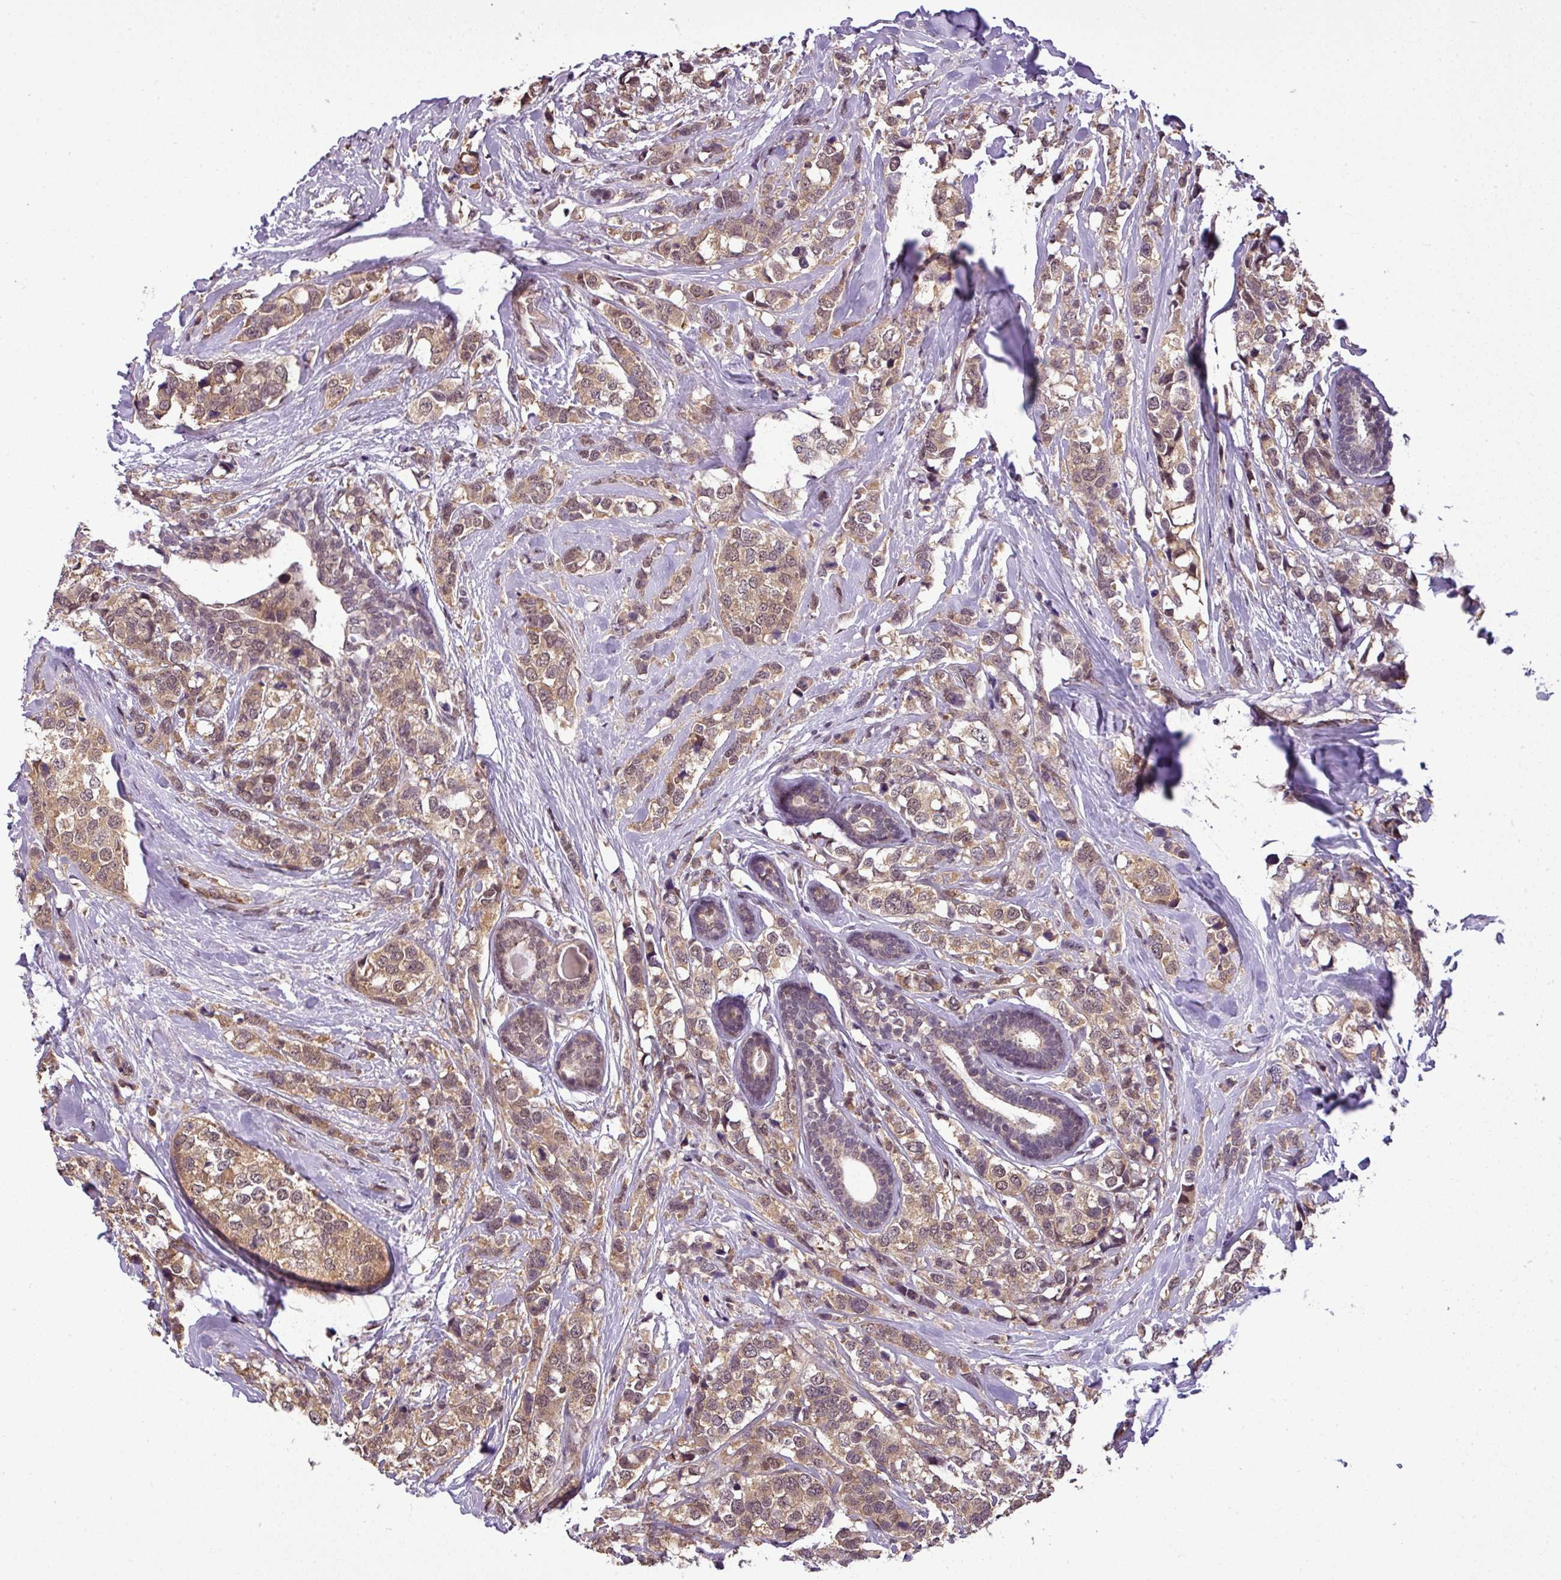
{"staining": {"intensity": "weak", "quantity": ">75%", "location": "cytoplasmic/membranous,nuclear"}, "tissue": "breast cancer", "cell_type": "Tumor cells", "image_type": "cancer", "snomed": [{"axis": "morphology", "description": "Lobular carcinoma"}, {"axis": "topography", "description": "Breast"}], "caption": "Tumor cells demonstrate low levels of weak cytoplasmic/membranous and nuclear expression in approximately >75% of cells in breast lobular carcinoma.", "gene": "MFHAS1", "patient": {"sex": "female", "age": 59}}